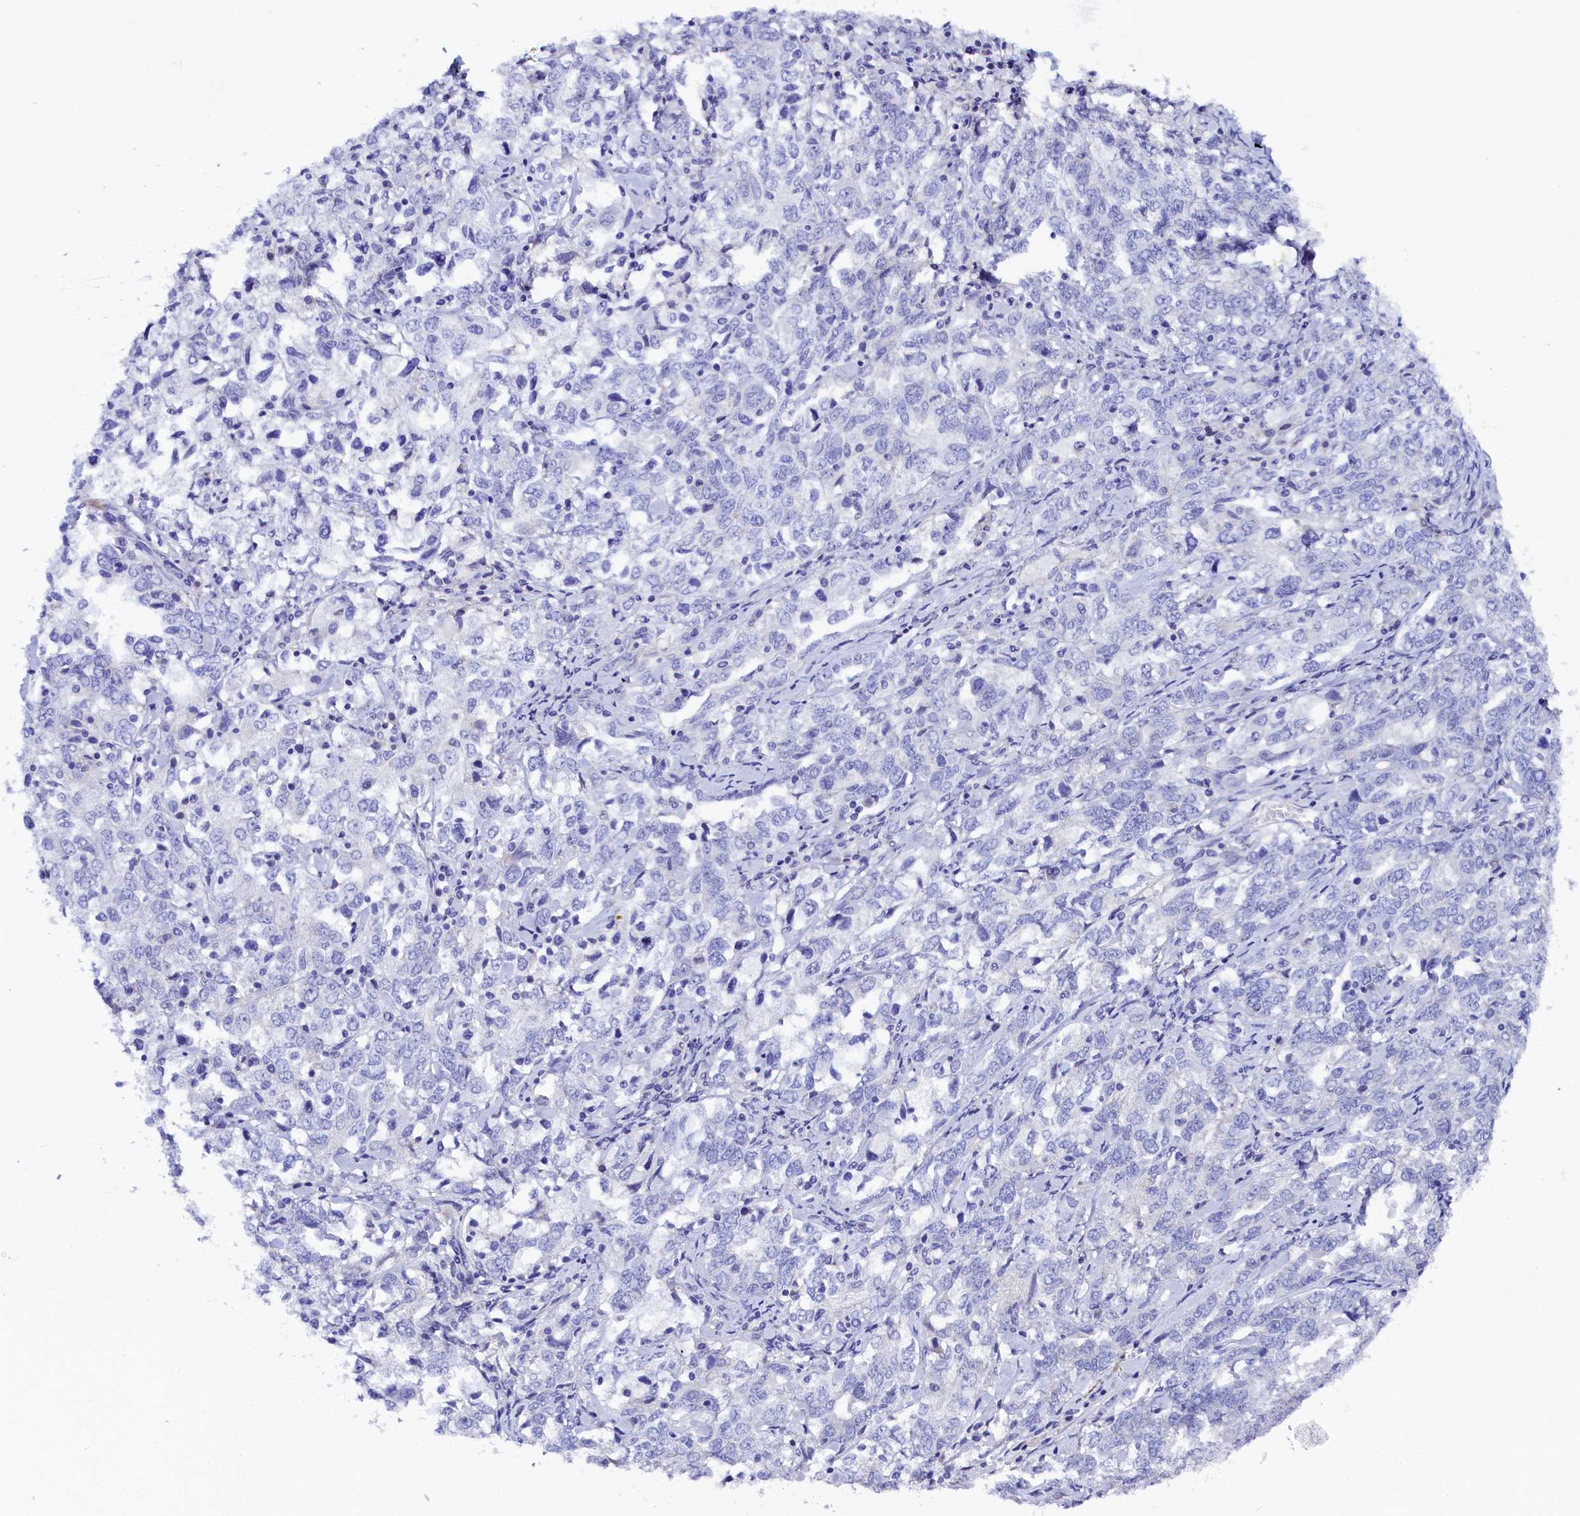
{"staining": {"intensity": "negative", "quantity": "none", "location": "none"}, "tissue": "ovarian cancer", "cell_type": "Tumor cells", "image_type": "cancer", "snomed": [{"axis": "morphology", "description": "Carcinoma, endometroid"}, {"axis": "topography", "description": "Ovary"}], "caption": "Ovarian endometroid carcinoma was stained to show a protein in brown. There is no significant positivity in tumor cells.", "gene": "FLYWCH2", "patient": {"sex": "female", "age": 62}}